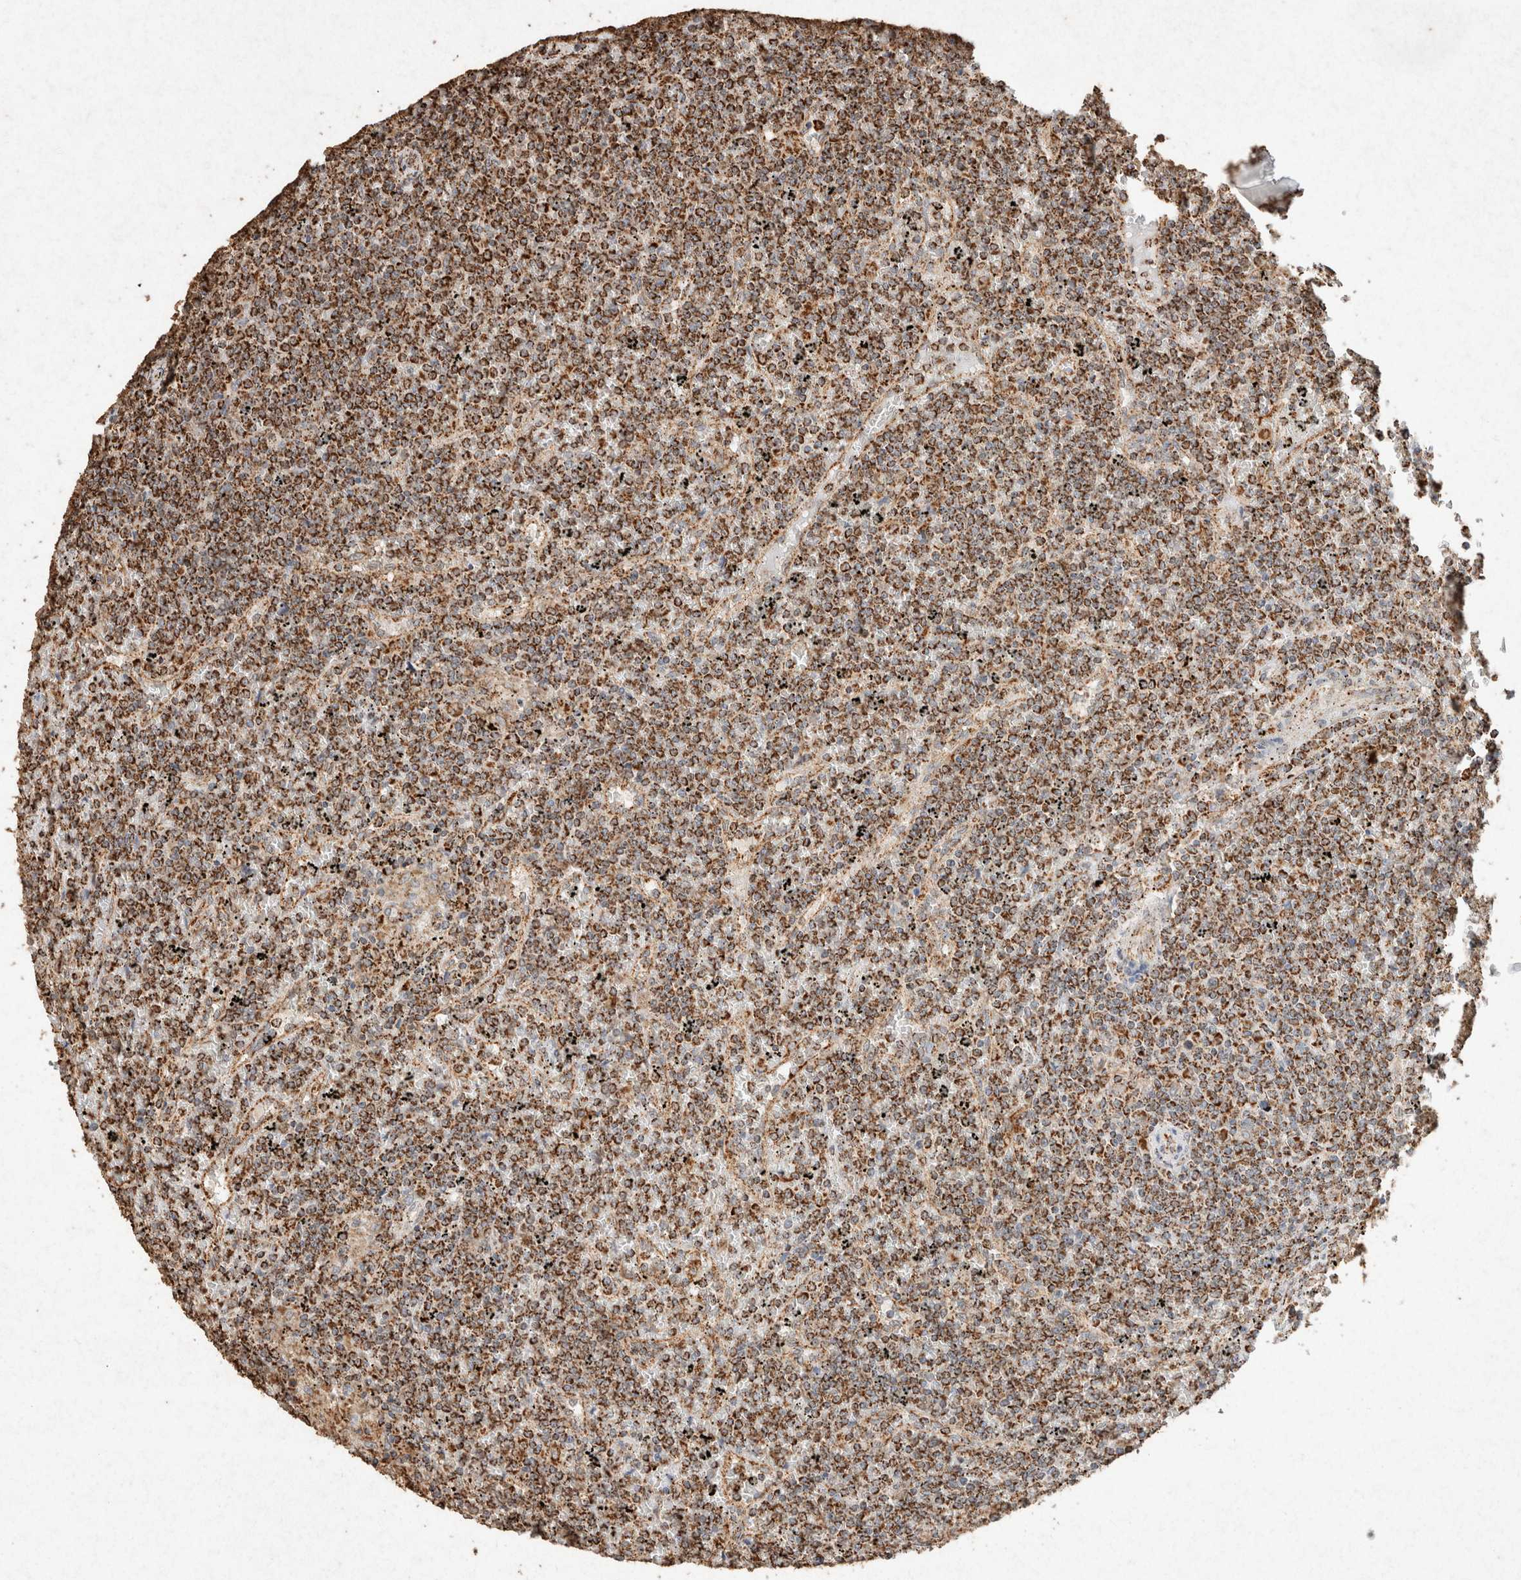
{"staining": {"intensity": "strong", "quantity": ">75%", "location": "cytoplasmic/membranous"}, "tissue": "lymphoma", "cell_type": "Tumor cells", "image_type": "cancer", "snomed": [{"axis": "morphology", "description": "Malignant lymphoma, non-Hodgkin's type, Low grade"}, {"axis": "topography", "description": "Spleen"}], "caption": "Tumor cells display strong cytoplasmic/membranous positivity in approximately >75% of cells in lymphoma. (Stains: DAB in brown, nuclei in blue, Microscopy: brightfield microscopy at high magnification).", "gene": "SDC2", "patient": {"sex": "female", "age": 19}}